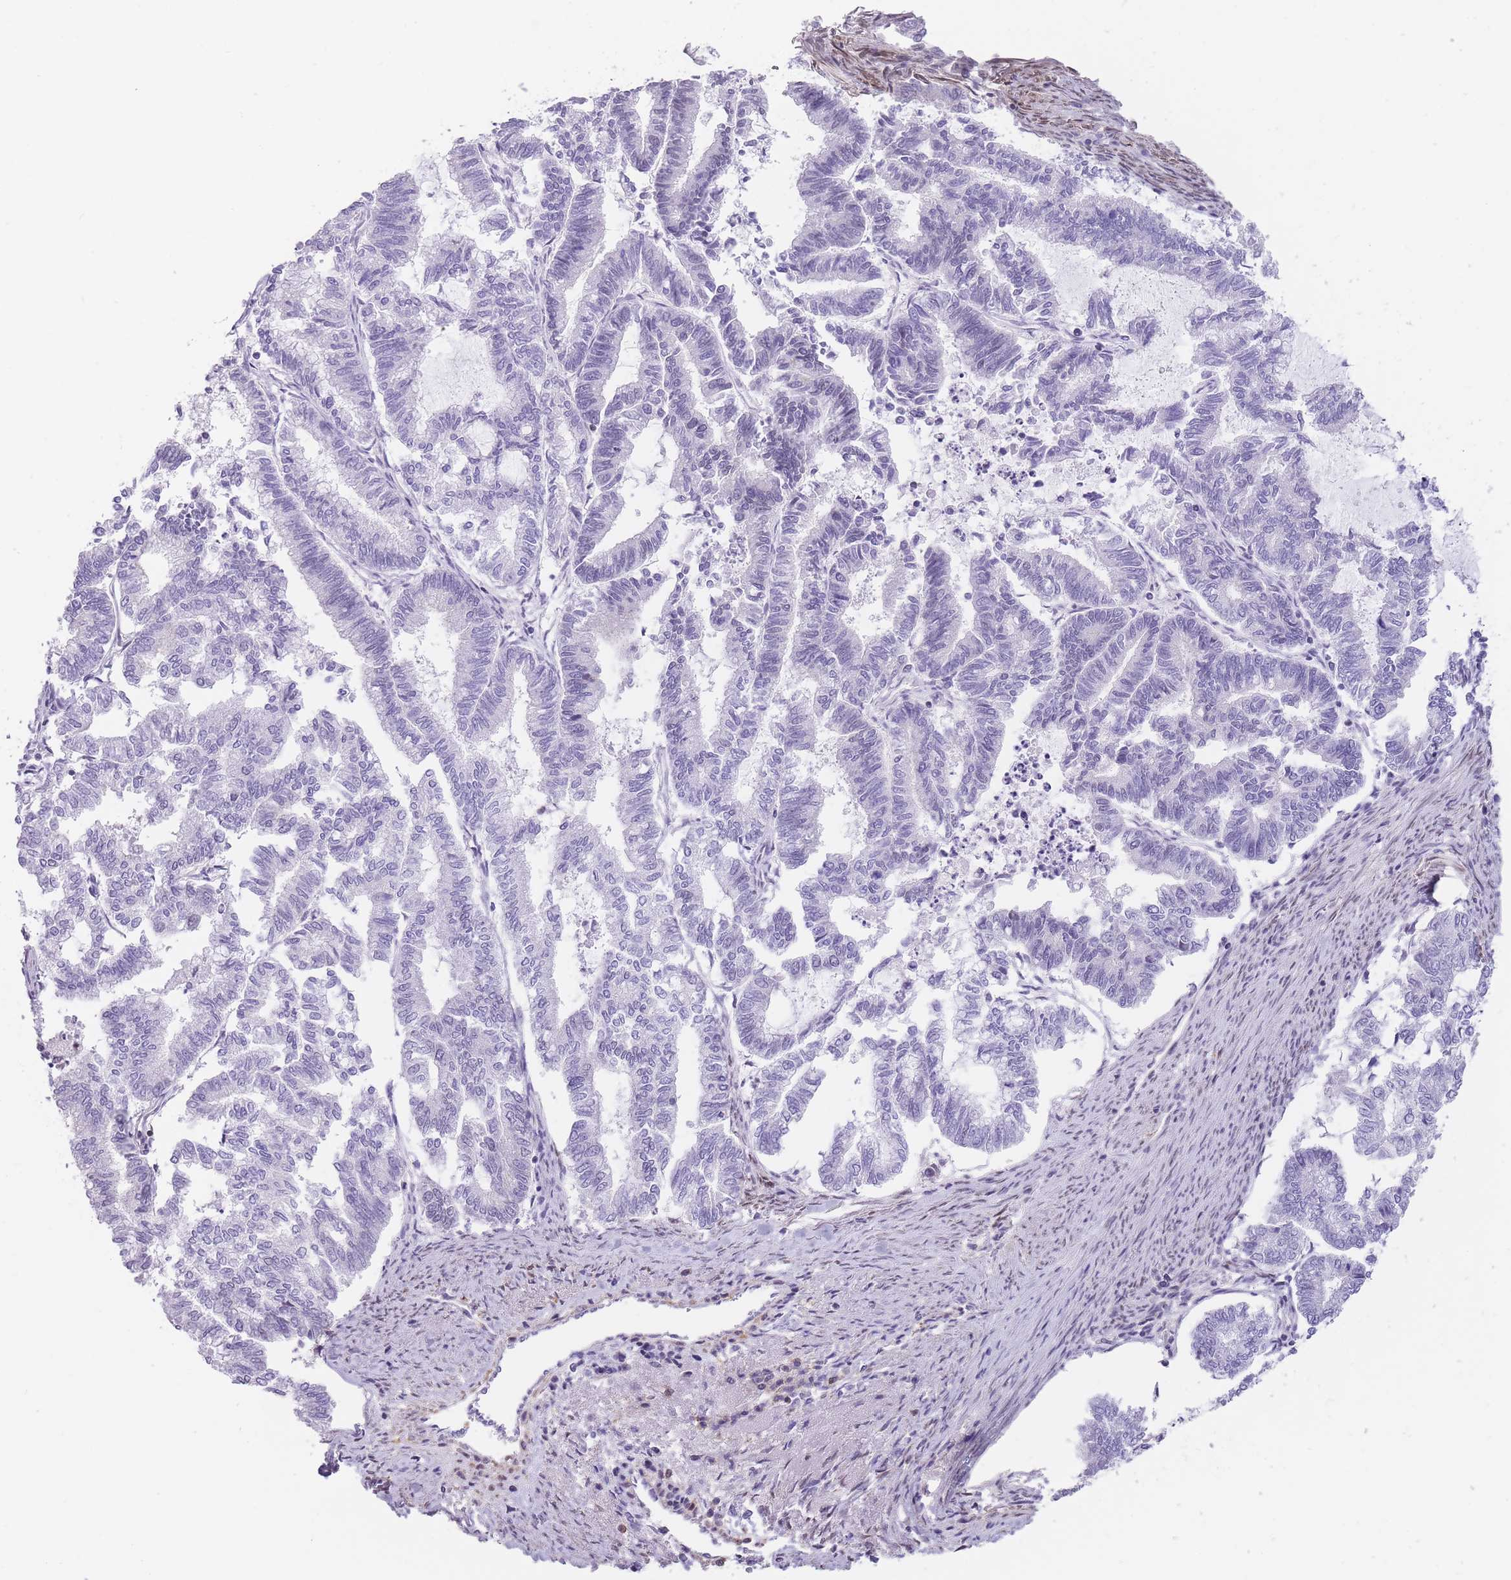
{"staining": {"intensity": "negative", "quantity": "none", "location": "none"}, "tissue": "endometrial cancer", "cell_type": "Tumor cells", "image_type": "cancer", "snomed": [{"axis": "morphology", "description": "Adenocarcinoma, NOS"}, {"axis": "topography", "description": "Endometrium"}], "caption": "Tumor cells are negative for brown protein staining in endometrial adenocarcinoma.", "gene": "OR11H12", "patient": {"sex": "female", "age": 79}}